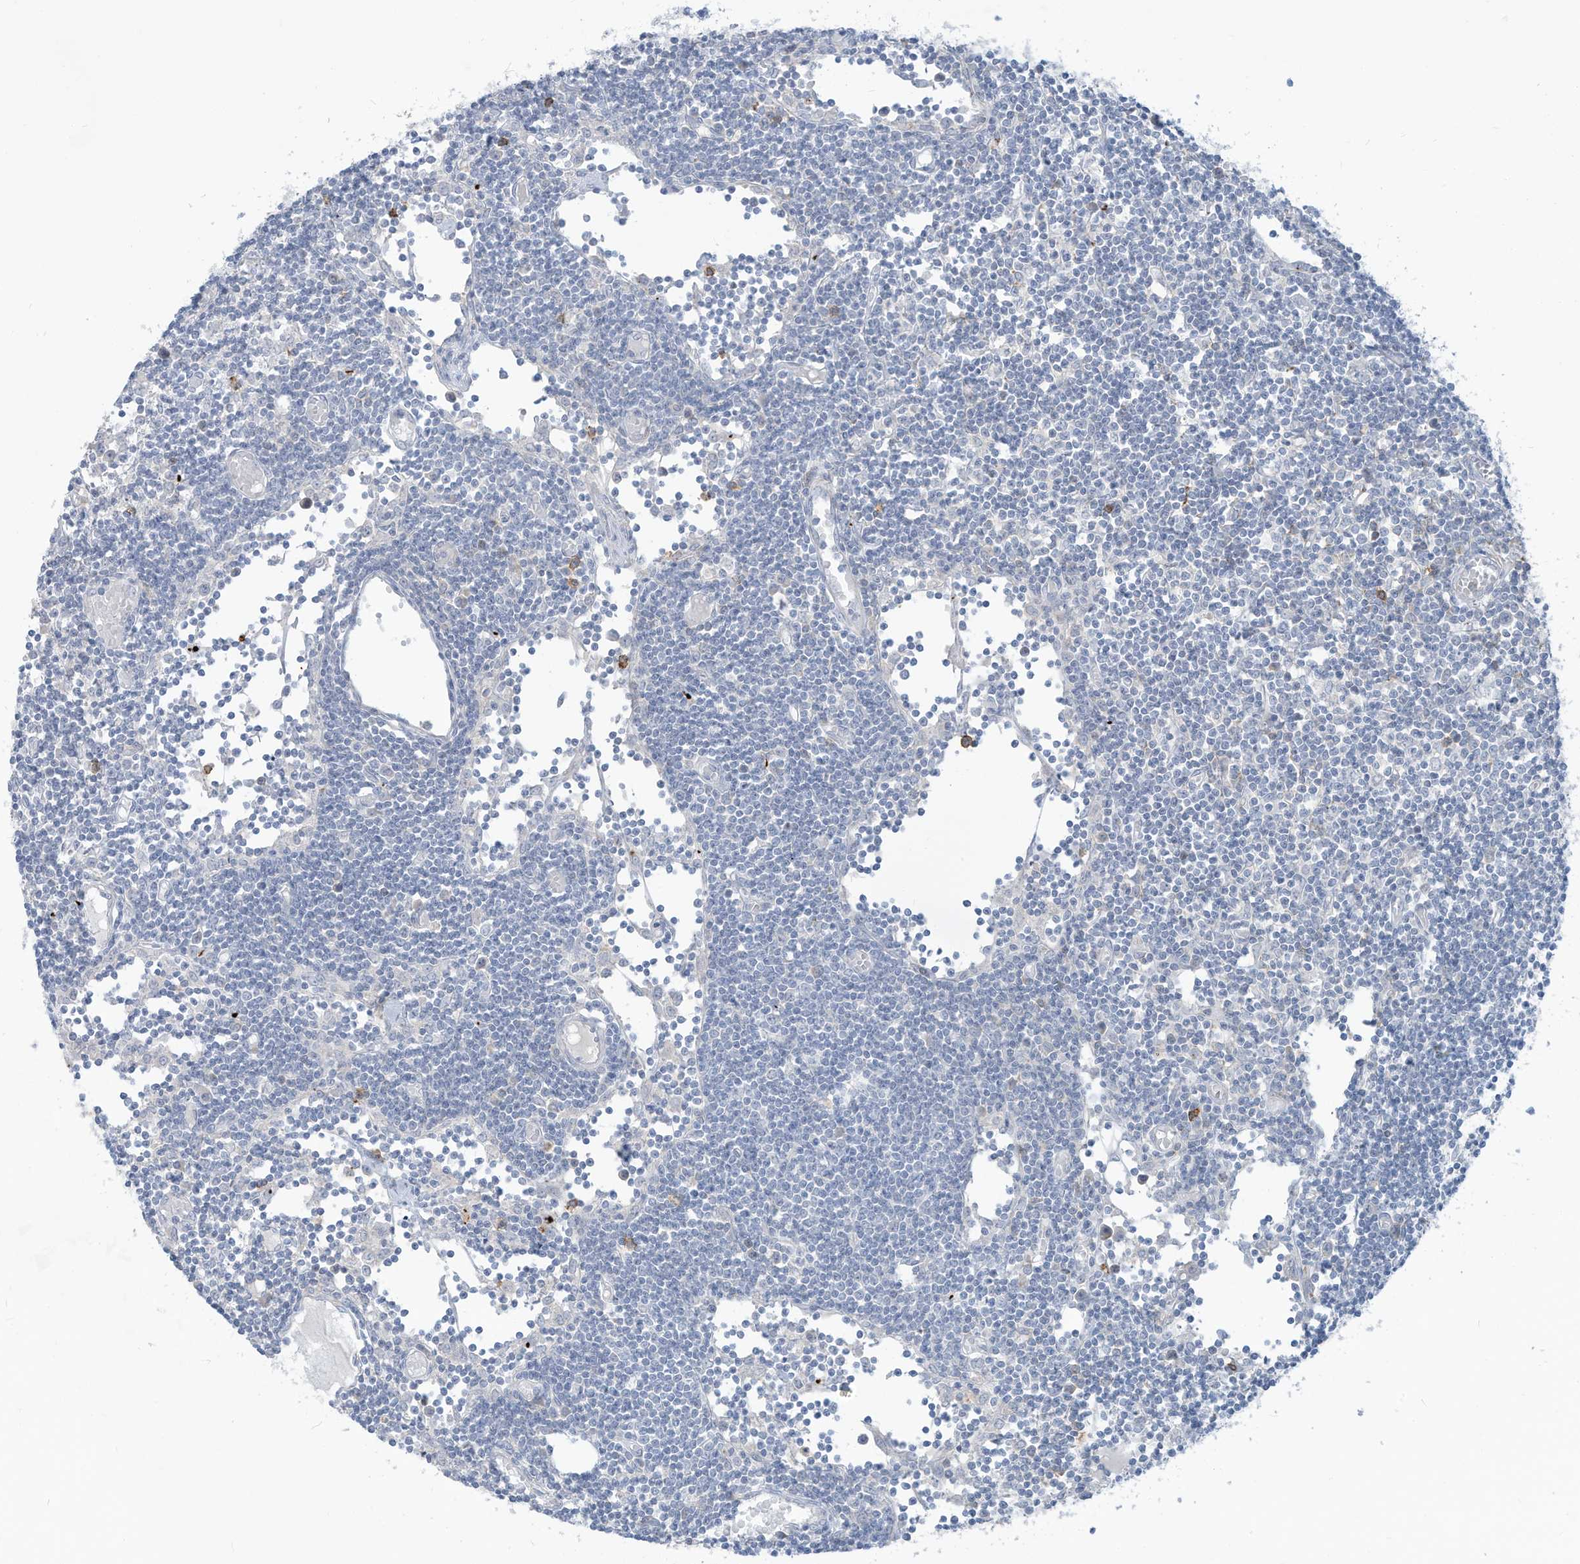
{"staining": {"intensity": "negative", "quantity": "none", "location": "none"}, "tissue": "lymph node", "cell_type": "Germinal center cells", "image_type": "normal", "snomed": [{"axis": "morphology", "description": "Normal tissue, NOS"}, {"axis": "topography", "description": "Lymph node"}], "caption": "IHC photomicrograph of unremarkable human lymph node stained for a protein (brown), which displays no staining in germinal center cells.", "gene": "NOTO", "patient": {"sex": "female", "age": 11}}